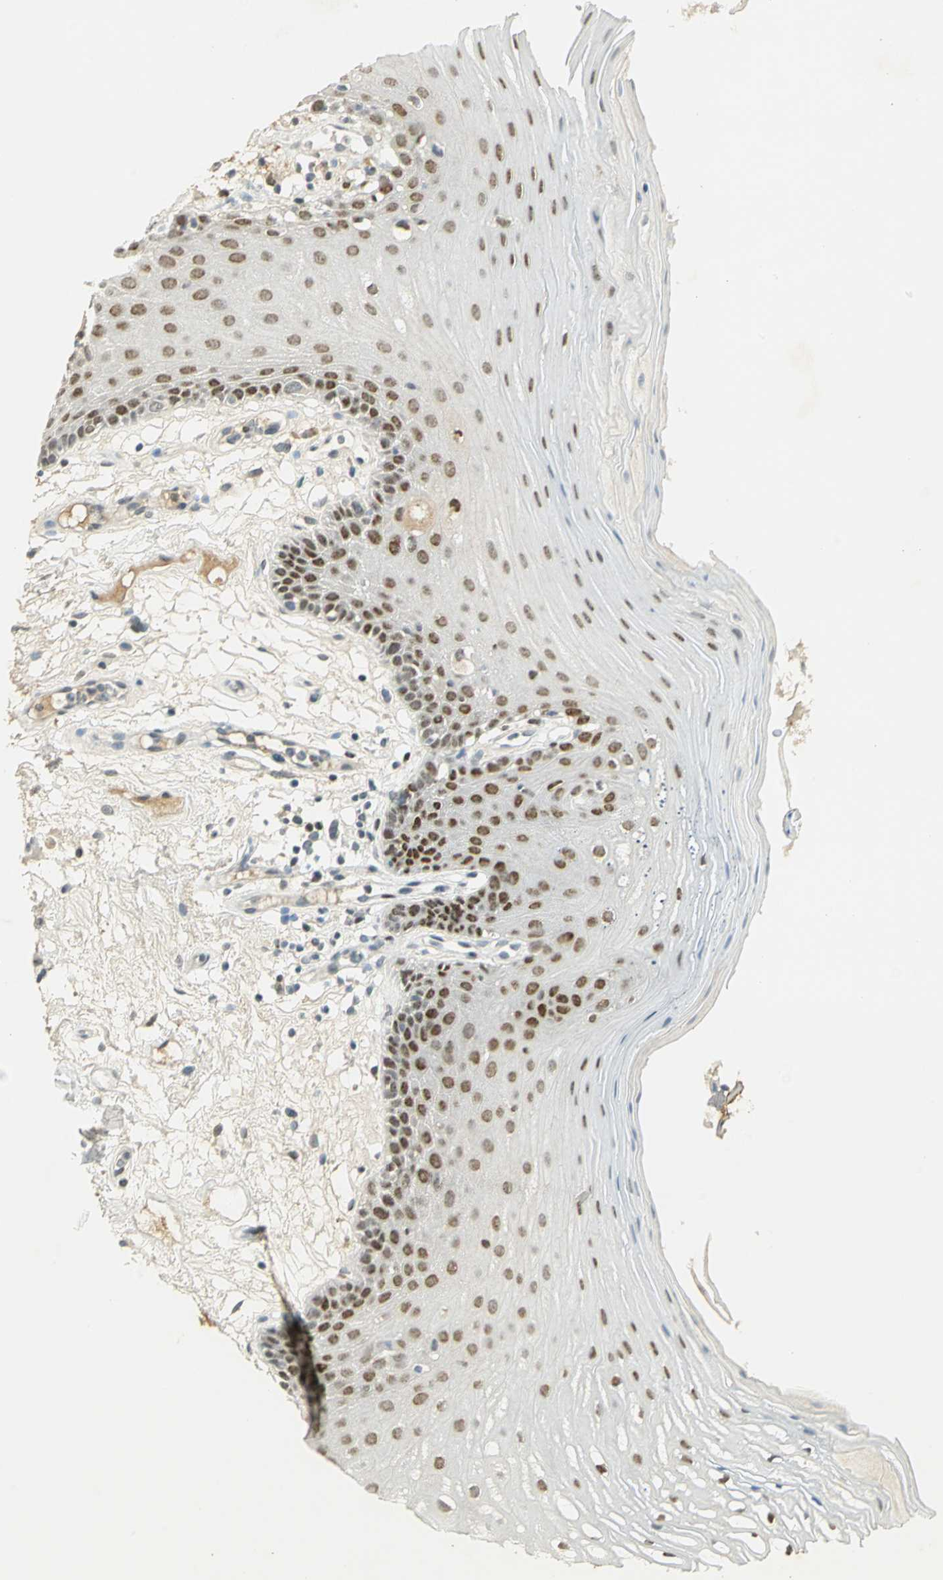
{"staining": {"intensity": "strong", "quantity": ">75%", "location": "nuclear"}, "tissue": "oral mucosa", "cell_type": "Squamous epithelial cells", "image_type": "normal", "snomed": [{"axis": "morphology", "description": "Normal tissue, NOS"}, {"axis": "morphology", "description": "Squamous cell carcinoma, NOS"}, {"axis": "topography", "description": "Skeletal muscle"}, {"axis": "topography", "description": "Oral tissue"}, {"axis": "topography", "description": "Head-Neck"}], "caption": "Protein expression analysis of unremarkable human oral mucosa reveals strong nuclear staining in about >75% of squamous epithelial cells.", "gene": "AK6", "patient": {"sex": "male", "age": 71}}